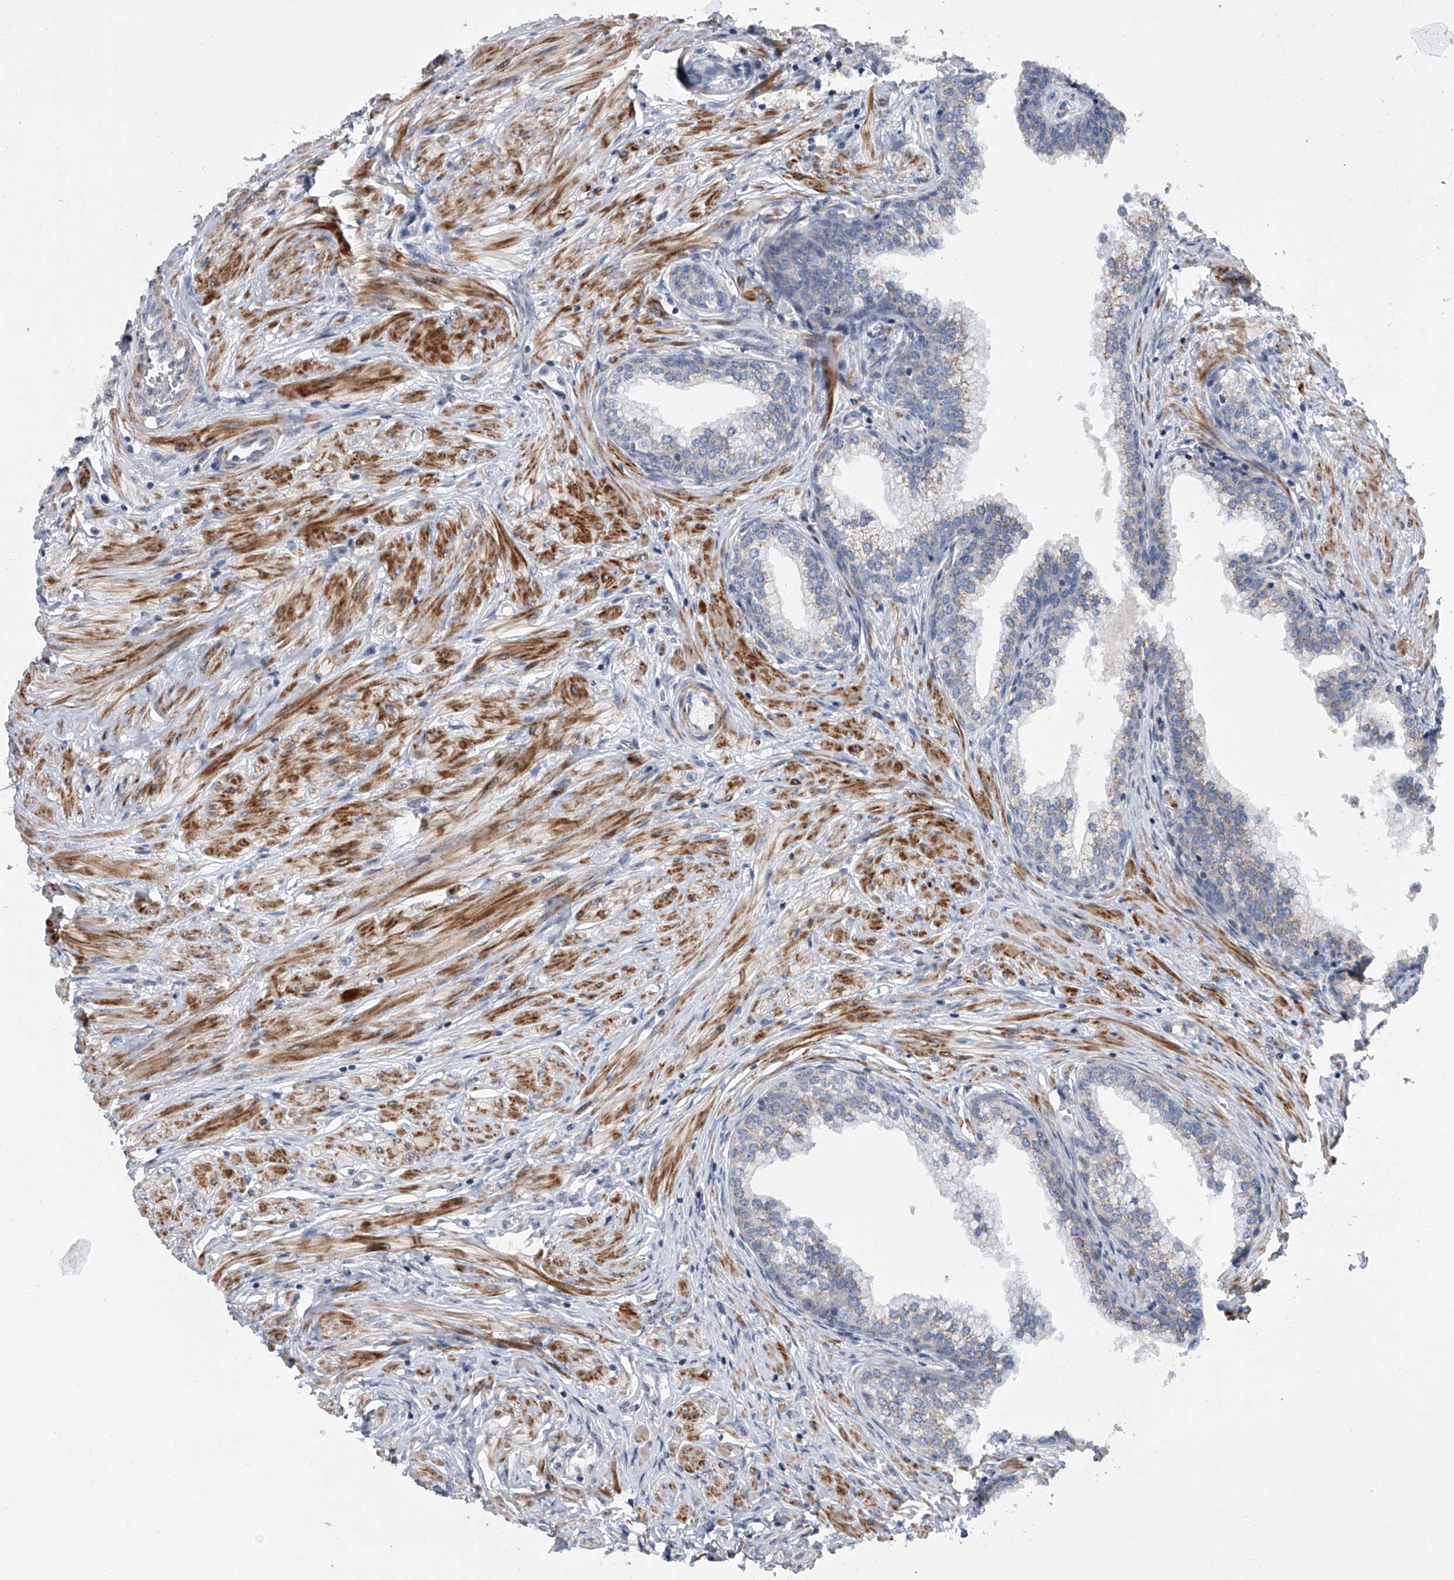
{"staining": {"intensity": "moderate", "quantity": "25%-75%", "location": "cytoplasmic/membranous"}, "tissue": "prostate", "cell_type": "Glandular cells", "image_type": "normal", "snomed": [{"axis": "morphology", "description": "Normal tissue, NOS"}, {"axis": "morphology", "description": "Urothelial carcinoma, Low grade"}, {"axis": "topography", "description": "Urinary bladder"}, {"axis": "topography", "description": "Prostate"}], "caption": "IHC of normal human prostate exhibits medium levels of moderate cytoplasmic/membranous positivity in about 25%-75% of glandular cells. The staining is performed using DAB (3,3'-diaminobenzidine) brown chromogen to label protein expression. The nuclei are counter-stained blue using hematoxylin.", "gene": "DLGAP2", "patient": {"sex": "male", "age": 60}}